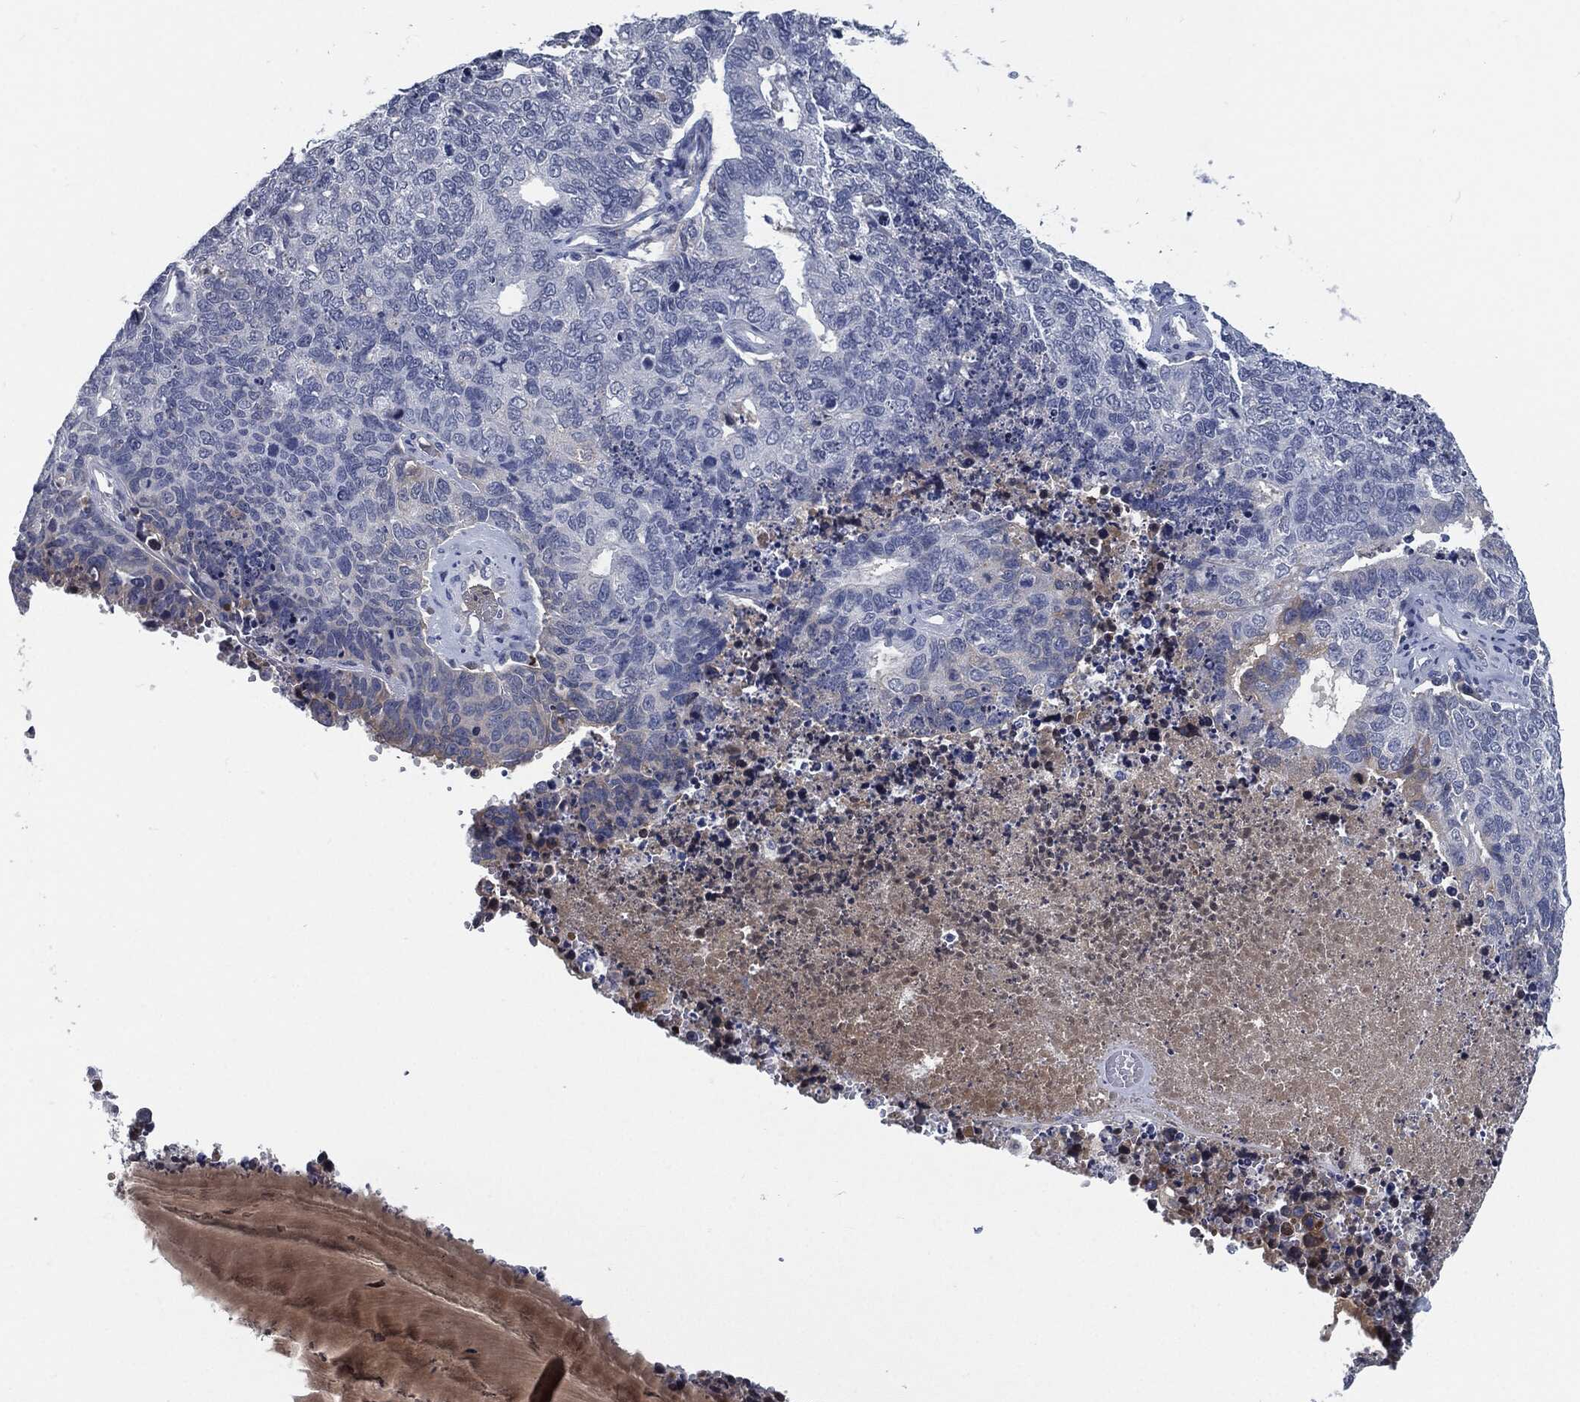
{"staining": {"intensity": "negative", "quantity": "none", "location": "none"}, "tissue": "cervical cancer", "cell_type": "Tumor cells", "image_type": "cancer", "snomed": [{"axis": "morphology", "description": "Squamous cell carcinoma, NOS"}, {"axis": "topography", "description": "Cervix"}], "caption": "A high-resolution image shows immunohistochemistry staining of squamous cell carcinoma (cervical), which exhibits no significant positivity in tumor cells. Nuclei are stained in blue.", "gene": "MST1", "patient": {"sex": "female", "age": 63}}